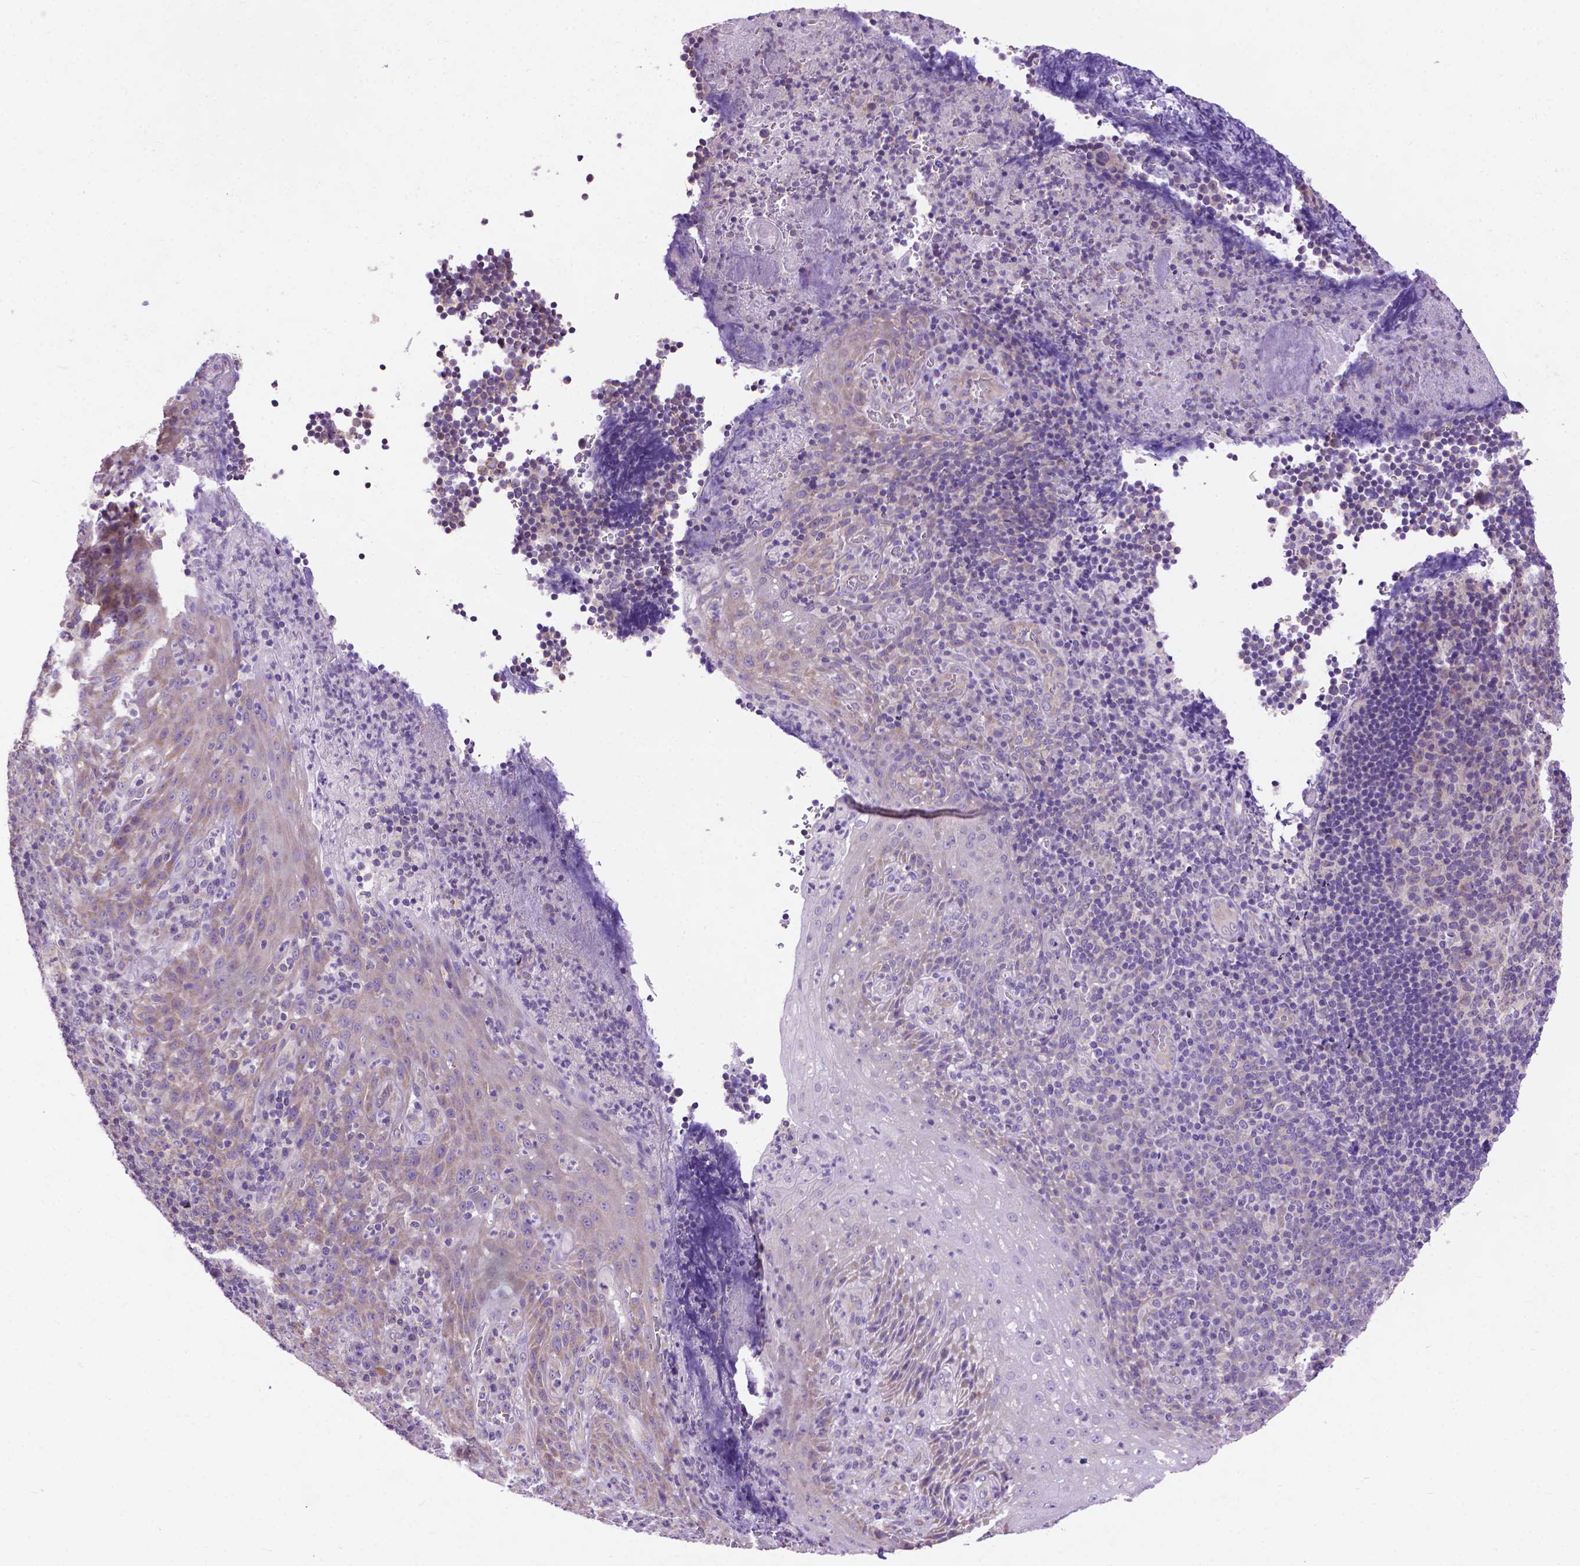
{"staining": {"intensity": "negative", "quantity": "none", "location": "none"}, "tissue": "tonsil", "cell_type": "Germinal center cells", "image_type": "normal", "snomed": [{"axis": "morphology", "description": "Normal tissue, NOS"}, {"axis": "topography", "description": "Tonsil"}], "caption": "High power microscopy image of an IHC image of unremarkable tonsil, revealing no significant staining in germinal center cells.", "gene": "SYN1", "patient": {"sex": "male", "age": 17}}